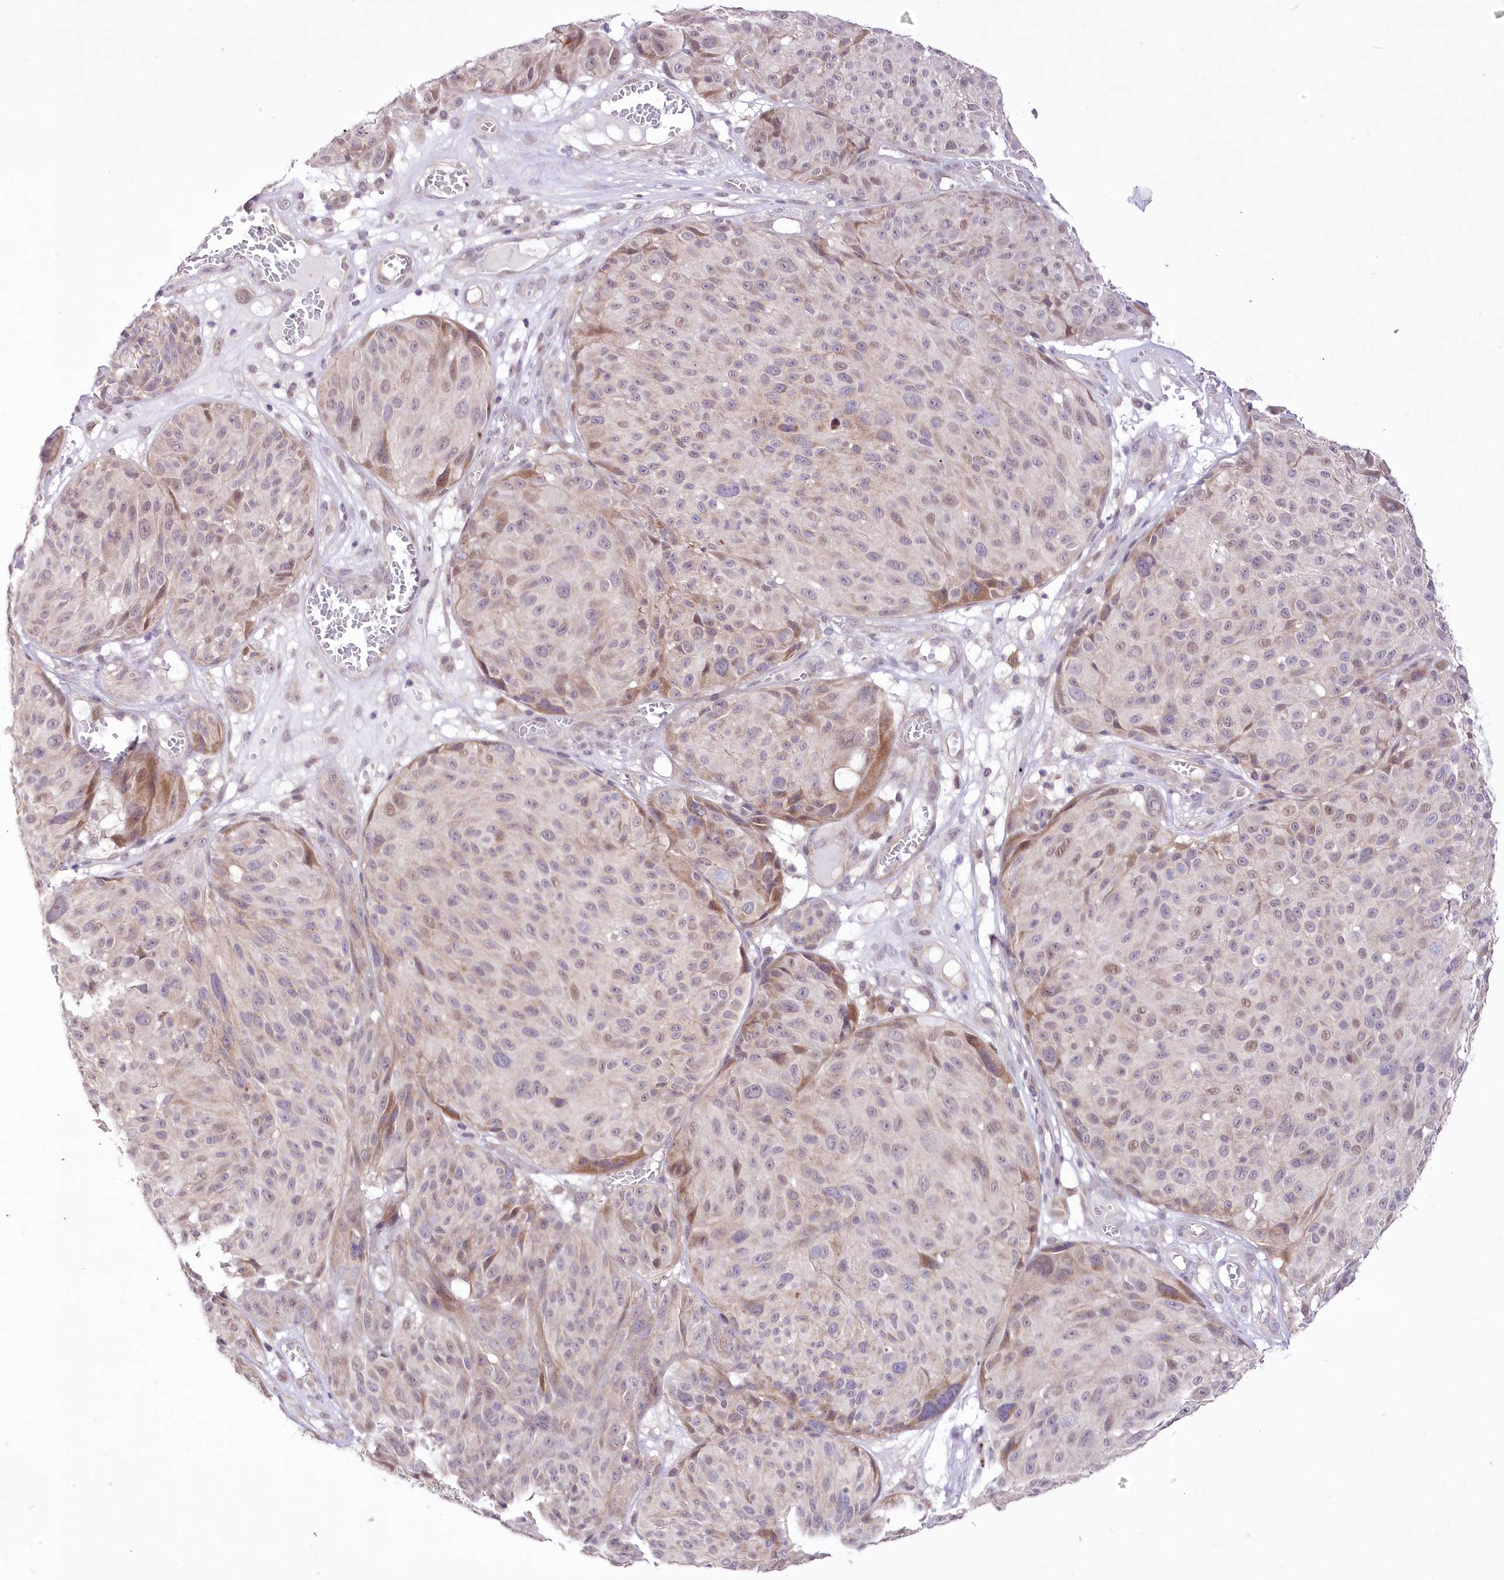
{"staining": {"intensity": "weak", "quantity": "<25%", "location": "cytoplasmic/membranous,nuclear"}, "tissue": "melanoma", "cell_type": "Tumor cells", "image_type": "cancer", "snomed": [{"axis": "morphology", "description": "Malignant melanoma, NOS"}, {"axis": "topography", "description": "Skin"}], "caption": "IHC of malignant melanoma exhibits no staining in tumor cells.", "gene": "FAM241B", "patient": {"sex": "male", "age": 83}}